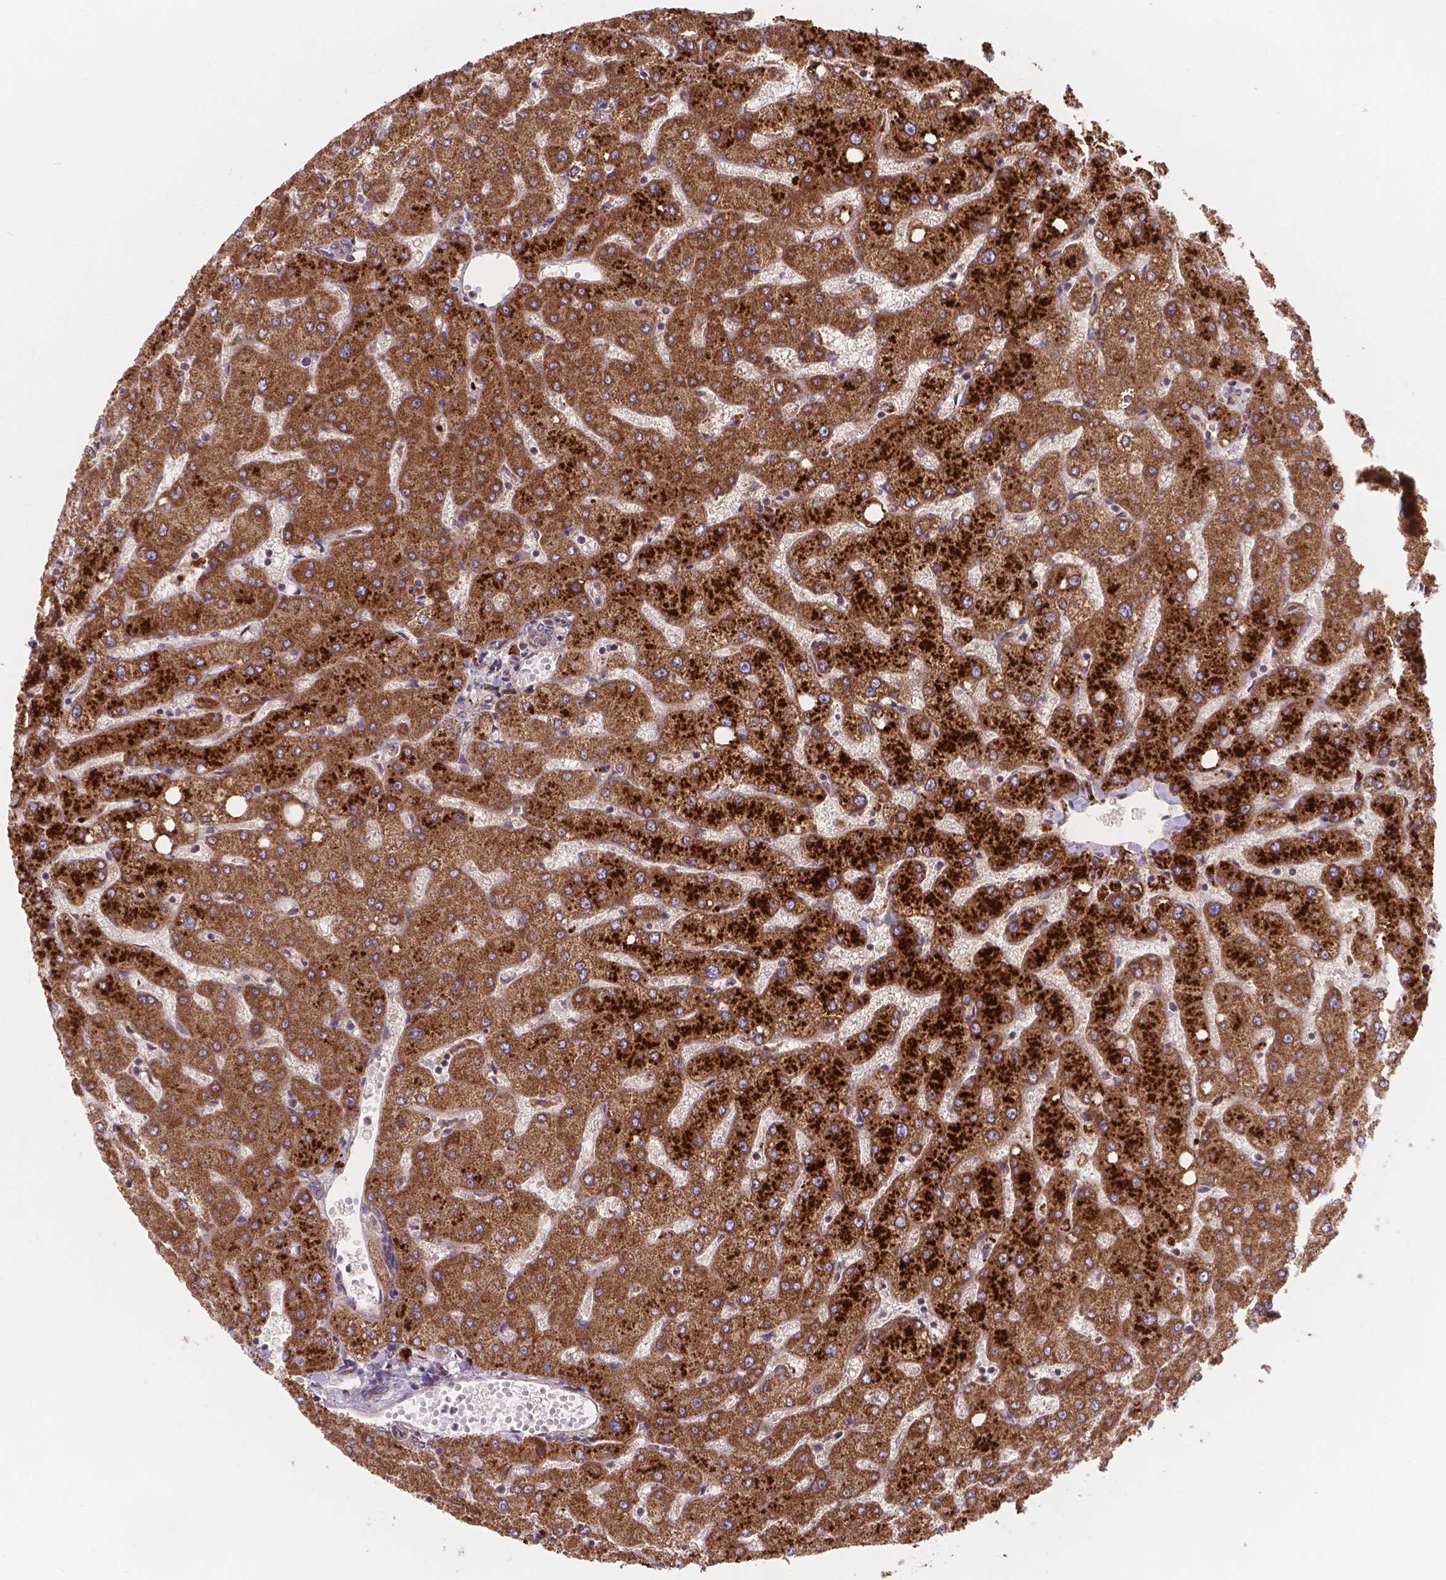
{"staining": {"intensity": "weak", "quantity": "25%-75%", "location": "cytoplasmic/membranous"}, "tissue": "liver", "cell_type": "Cholangiocytes", "image_type": "normal", "snomed": [{"axis": "morphology", "description": "Normal tissue, NOS"}, {"axis": "topography", "description": "Liver"}], "caption": "Human liver stained with a brown dye shows weak cytoplasmic/membranous positive positivity in about 25%-75% of cholangiocytes.", "gene": "AK3", "patient": {"sex": "female", "age": 54}}